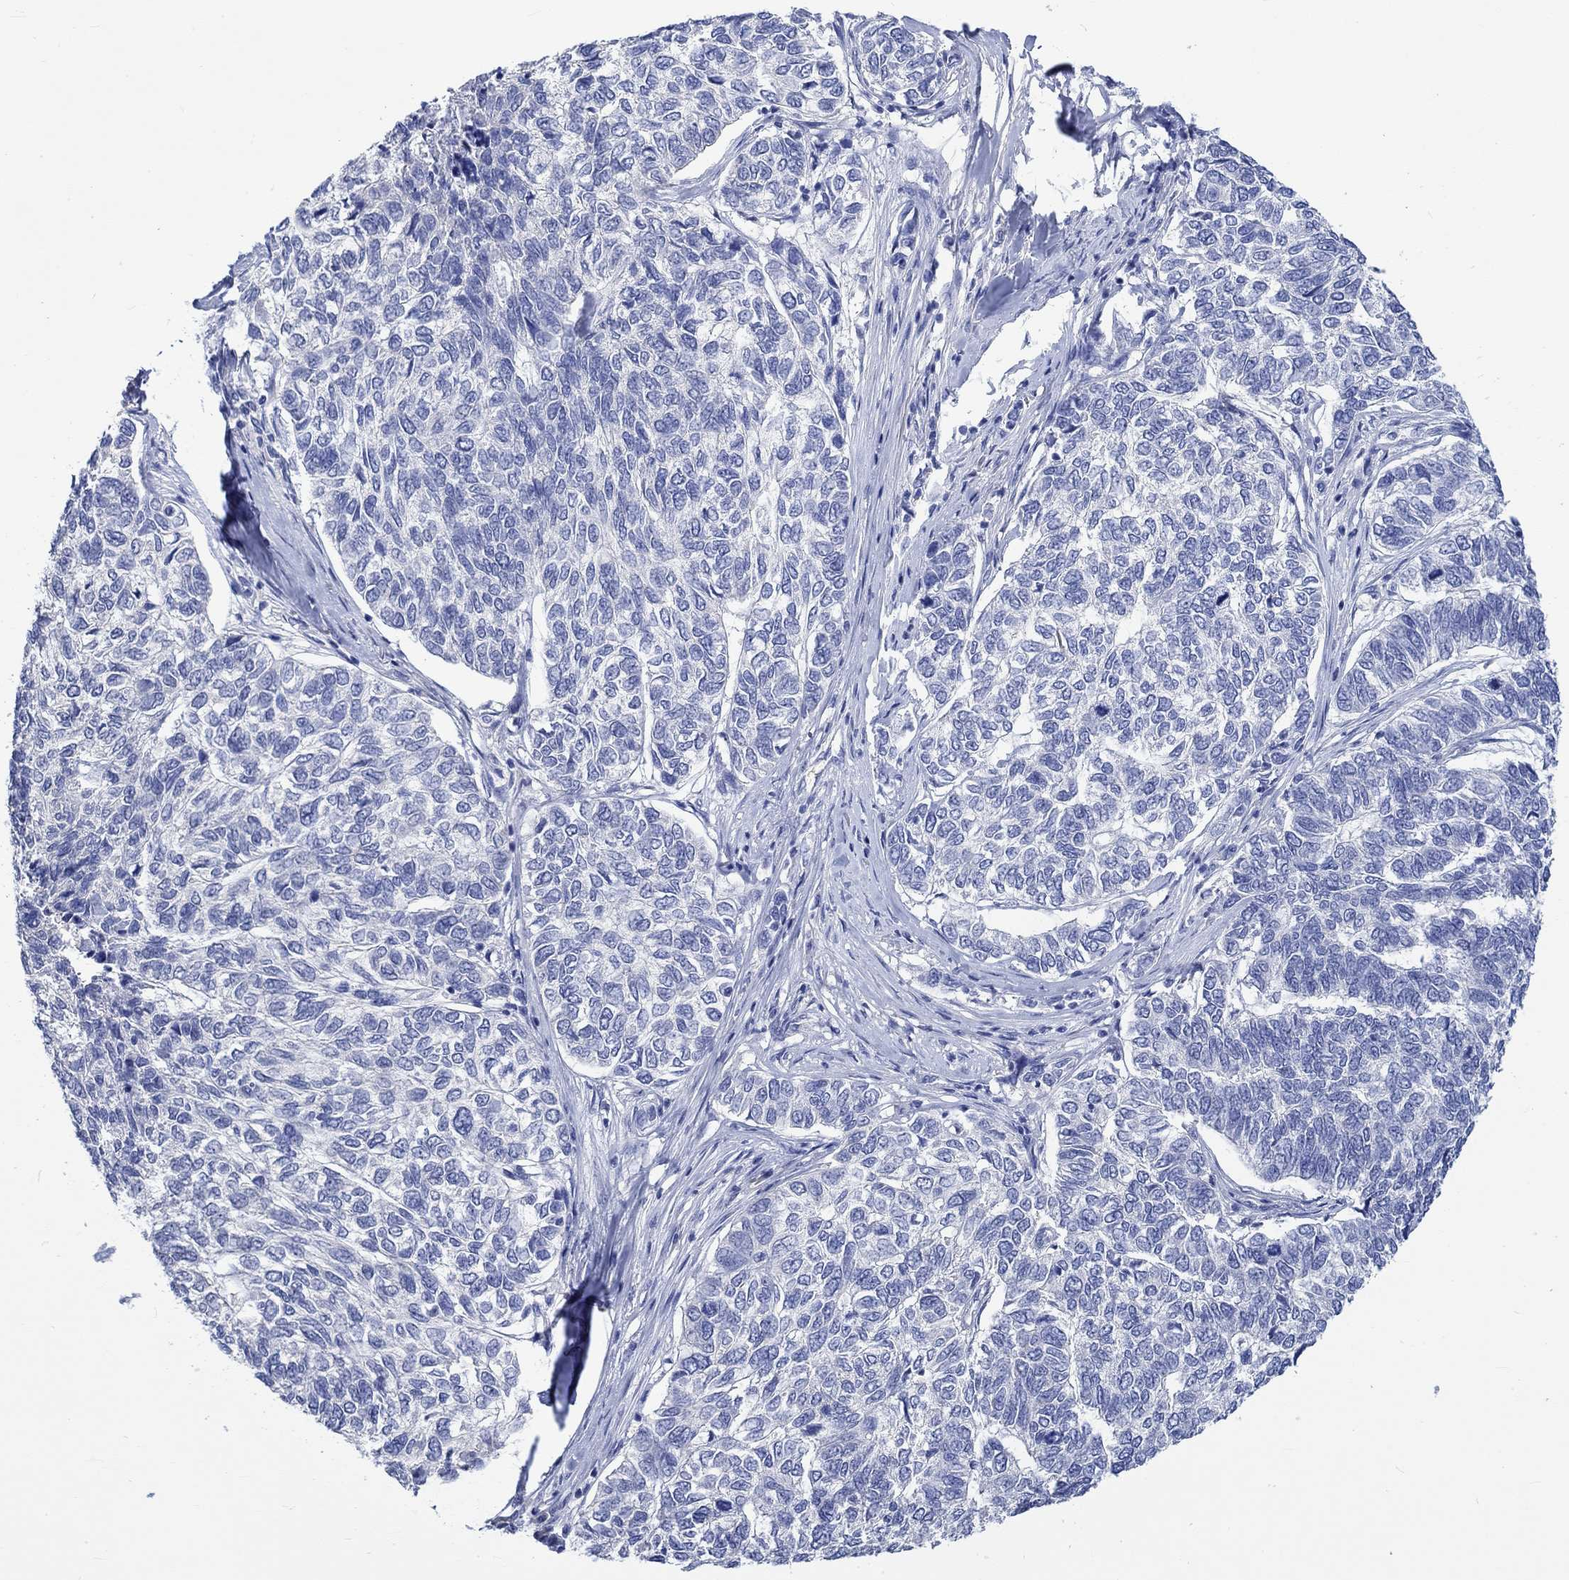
{"staining": {"intensity": "negative", "quantity": "none", "location": "none"}, "tissue": "skin cancer", "cell_type": "Tumor cells", "image_type": "cancer", "snomed": [{"axis": "morphology", "description": "Basal cell carcinoma"}, {"axis": "topography", "description": "Skin"}], "caption": "Skin cancer was stained to show a protein in brown. There is no significant expression in tumor cells.", "gene": "KCNA1", "patient": {"sex": "female", "age": 65}}